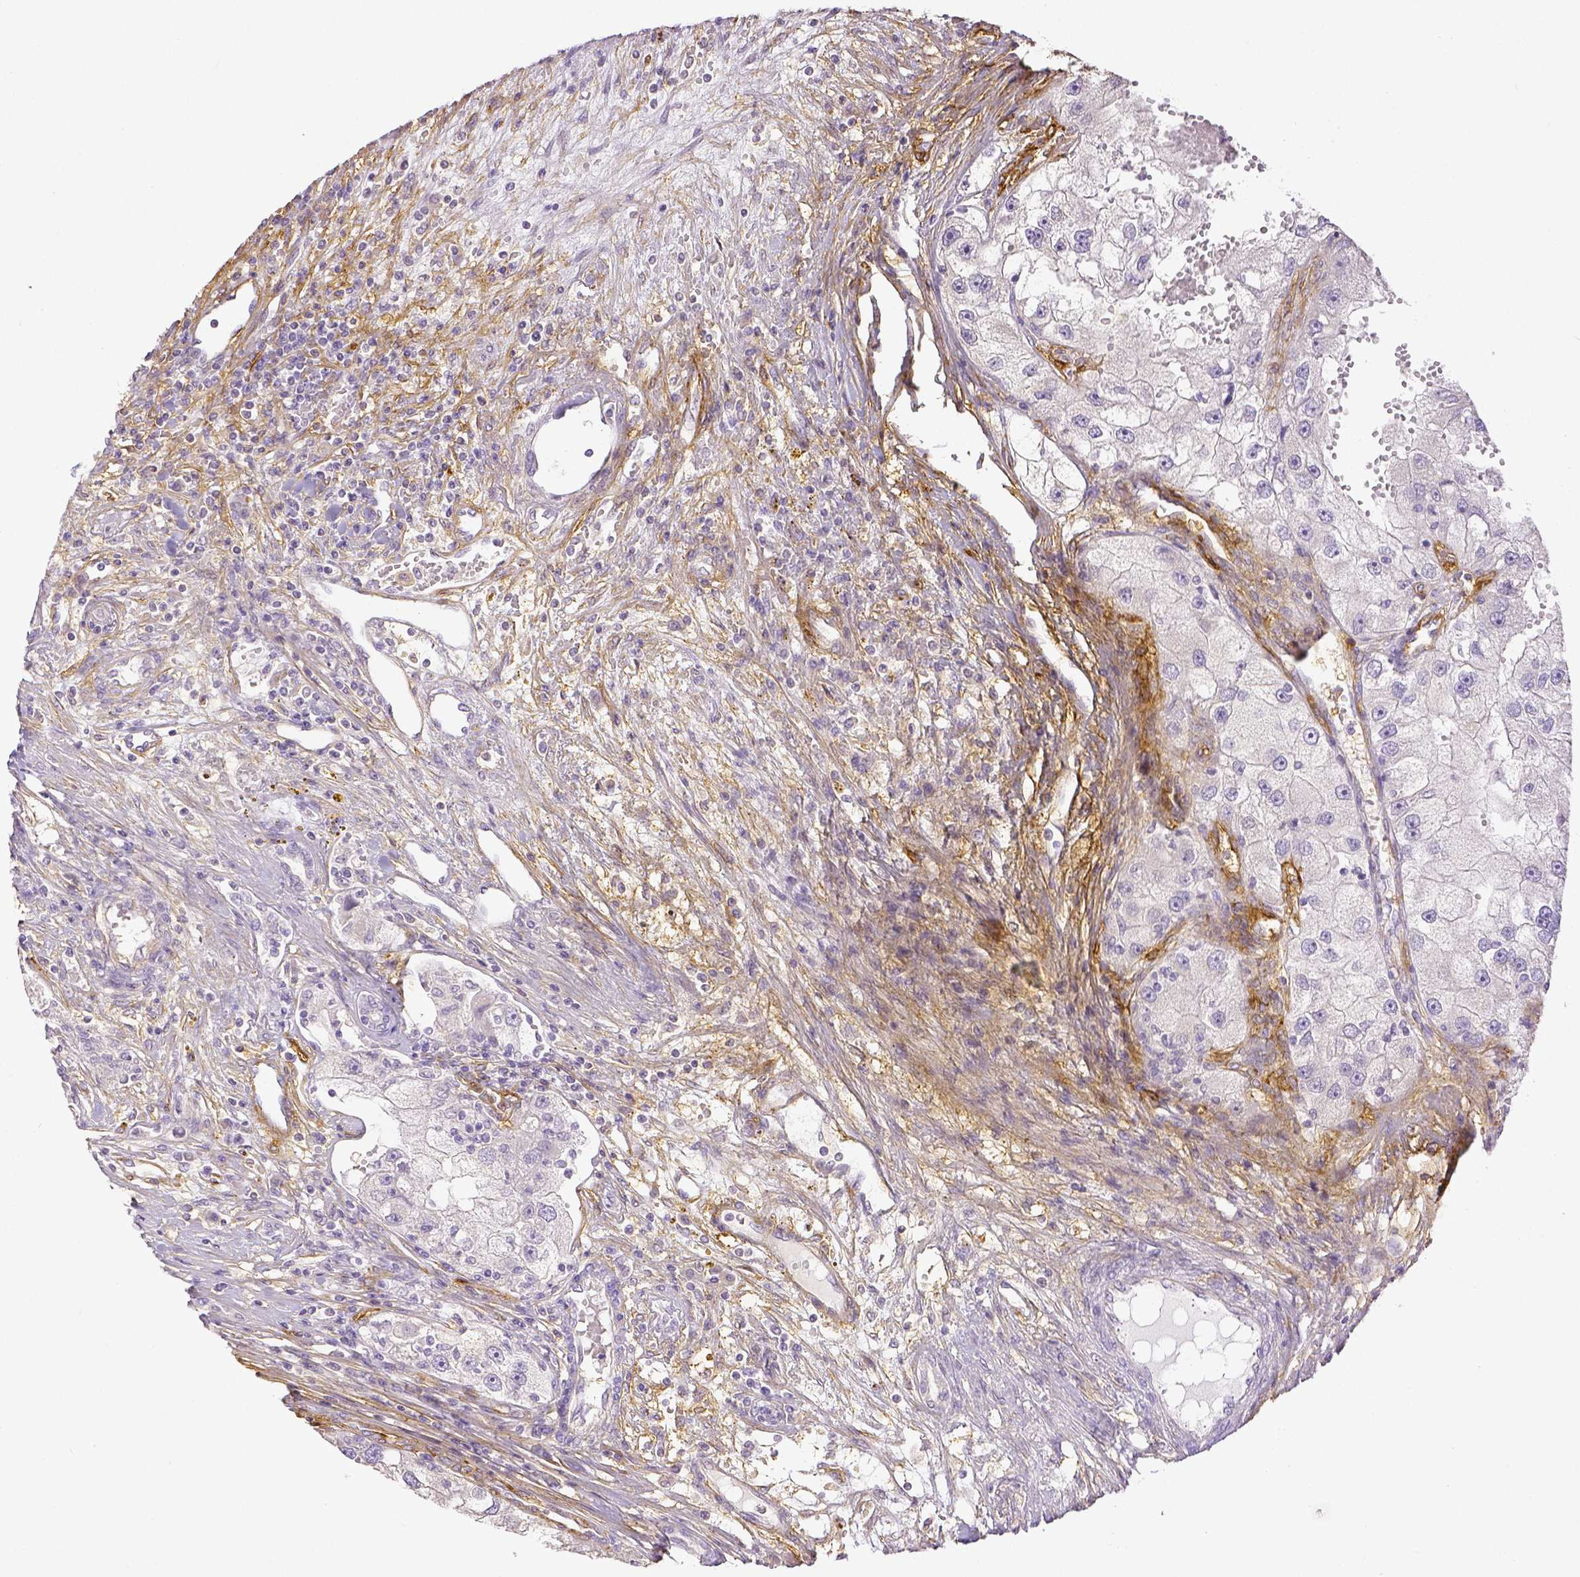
{"staining": {"intensity": "negative", "quantity": "none", "location": "none"}, "tissue": "renal cancer", "cell_type": "Tumor cells", "image_type": "cancer", "snomed": [{"axis": "morphology", "description": "Adenocarcinoma, NOS"}, {"axis": "topography", "description": "Kidney"}], "caption": "Immunohistochemistry (IHC) of human renal cancer reveals no staining in tumor cells. The staining was performed using DAB (3,3'-diaminobenzidine) to visualize the protein expression in brown, while the nuclei were stained in blue with hematoxylin (Magnification: 20x).", "gene": "THY1", "patient": {"sex": "male", "age": 63}}